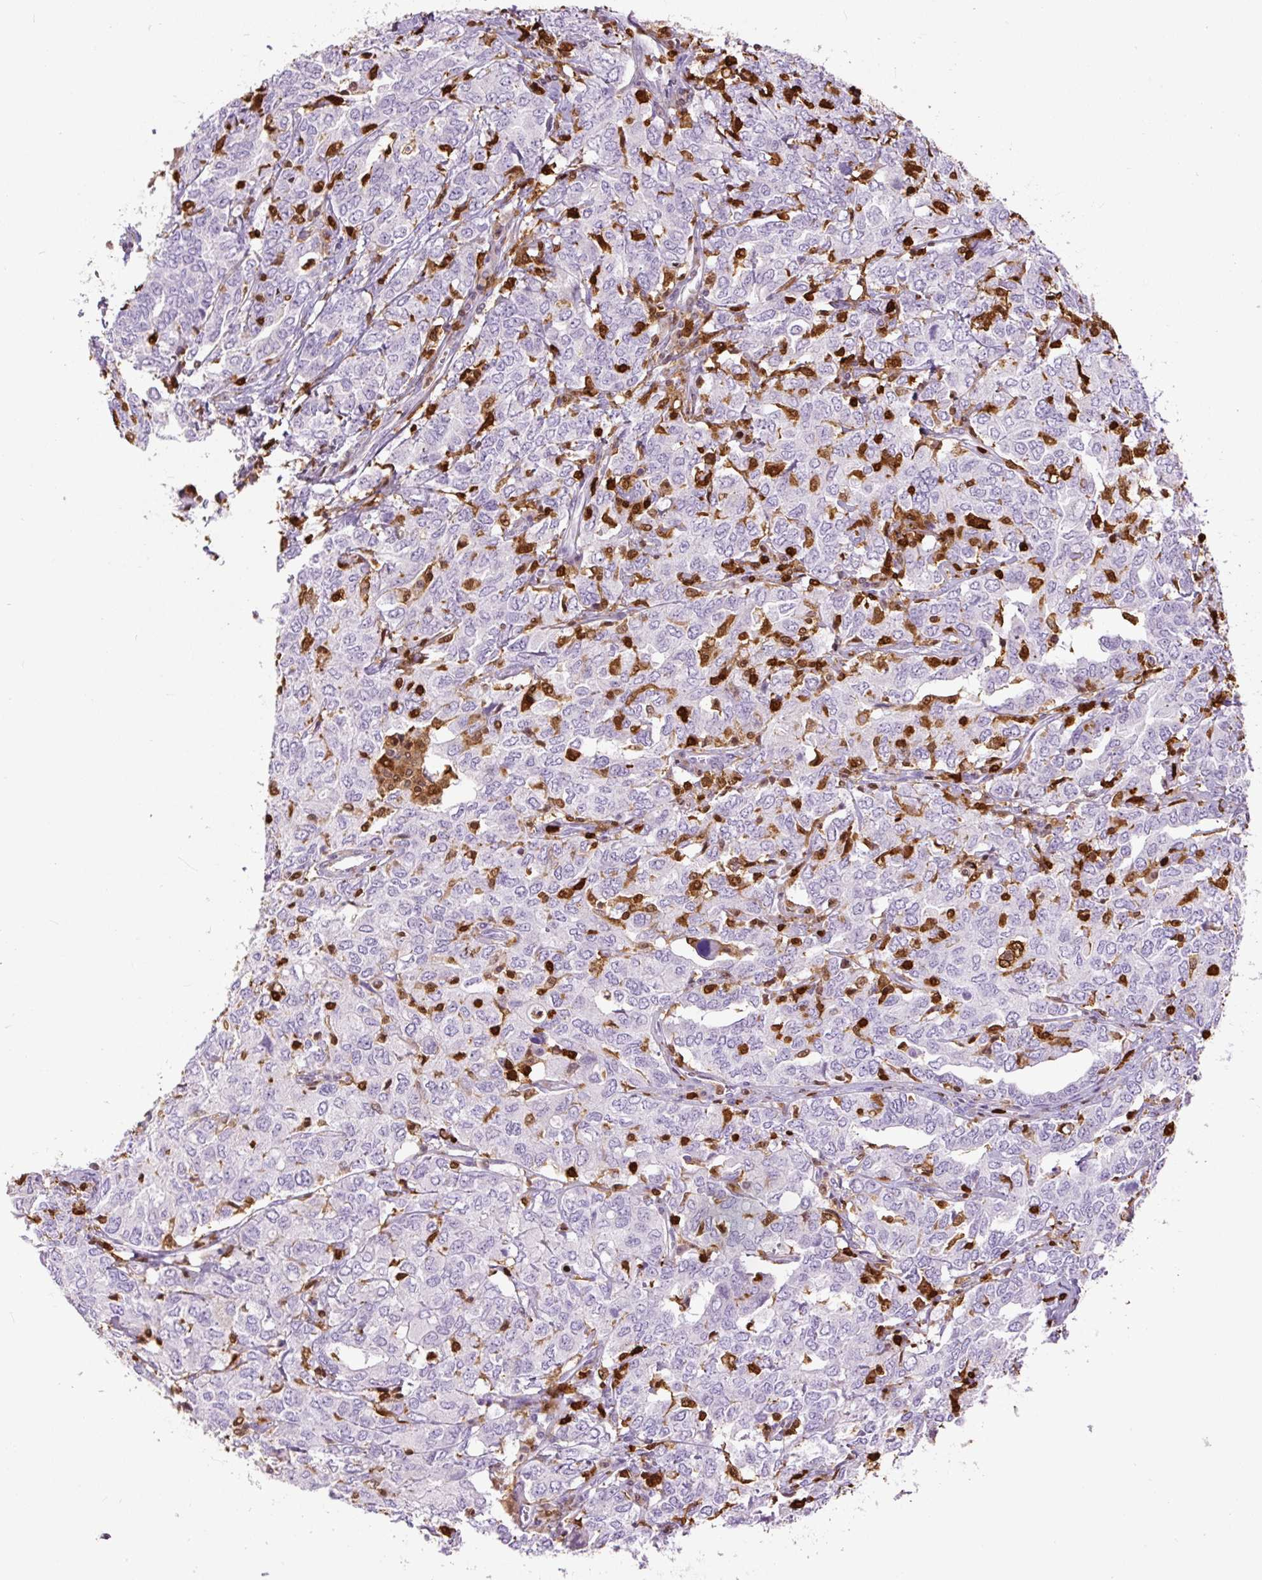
{"staining": {"intensity": "negative", "quantity": "none", "location": "none"}, "tissue": "ovarian cancer", "cell_type": "Tumor cells", "image_type": "cancer", "snomed": [{"axis": "morphology", "description": "Carcinoma, endometroid"}, {"axis": "topography", "description": "Ovary"}], "caption": "Immunohistochemistry (IHC) image of neoplastic tissue: human endometroid carcinoma (ovarian) stained with DAB (3,3'-diaminobenzidine) demonstrates no significant protein staining in tumor cells. Brightfield microscopy of IHC stained with DAB (brown) and hematoxylin (blue), captured at high magnification.", "gene": "S100A4", "patient": {"sex": "female", "age": 62}}